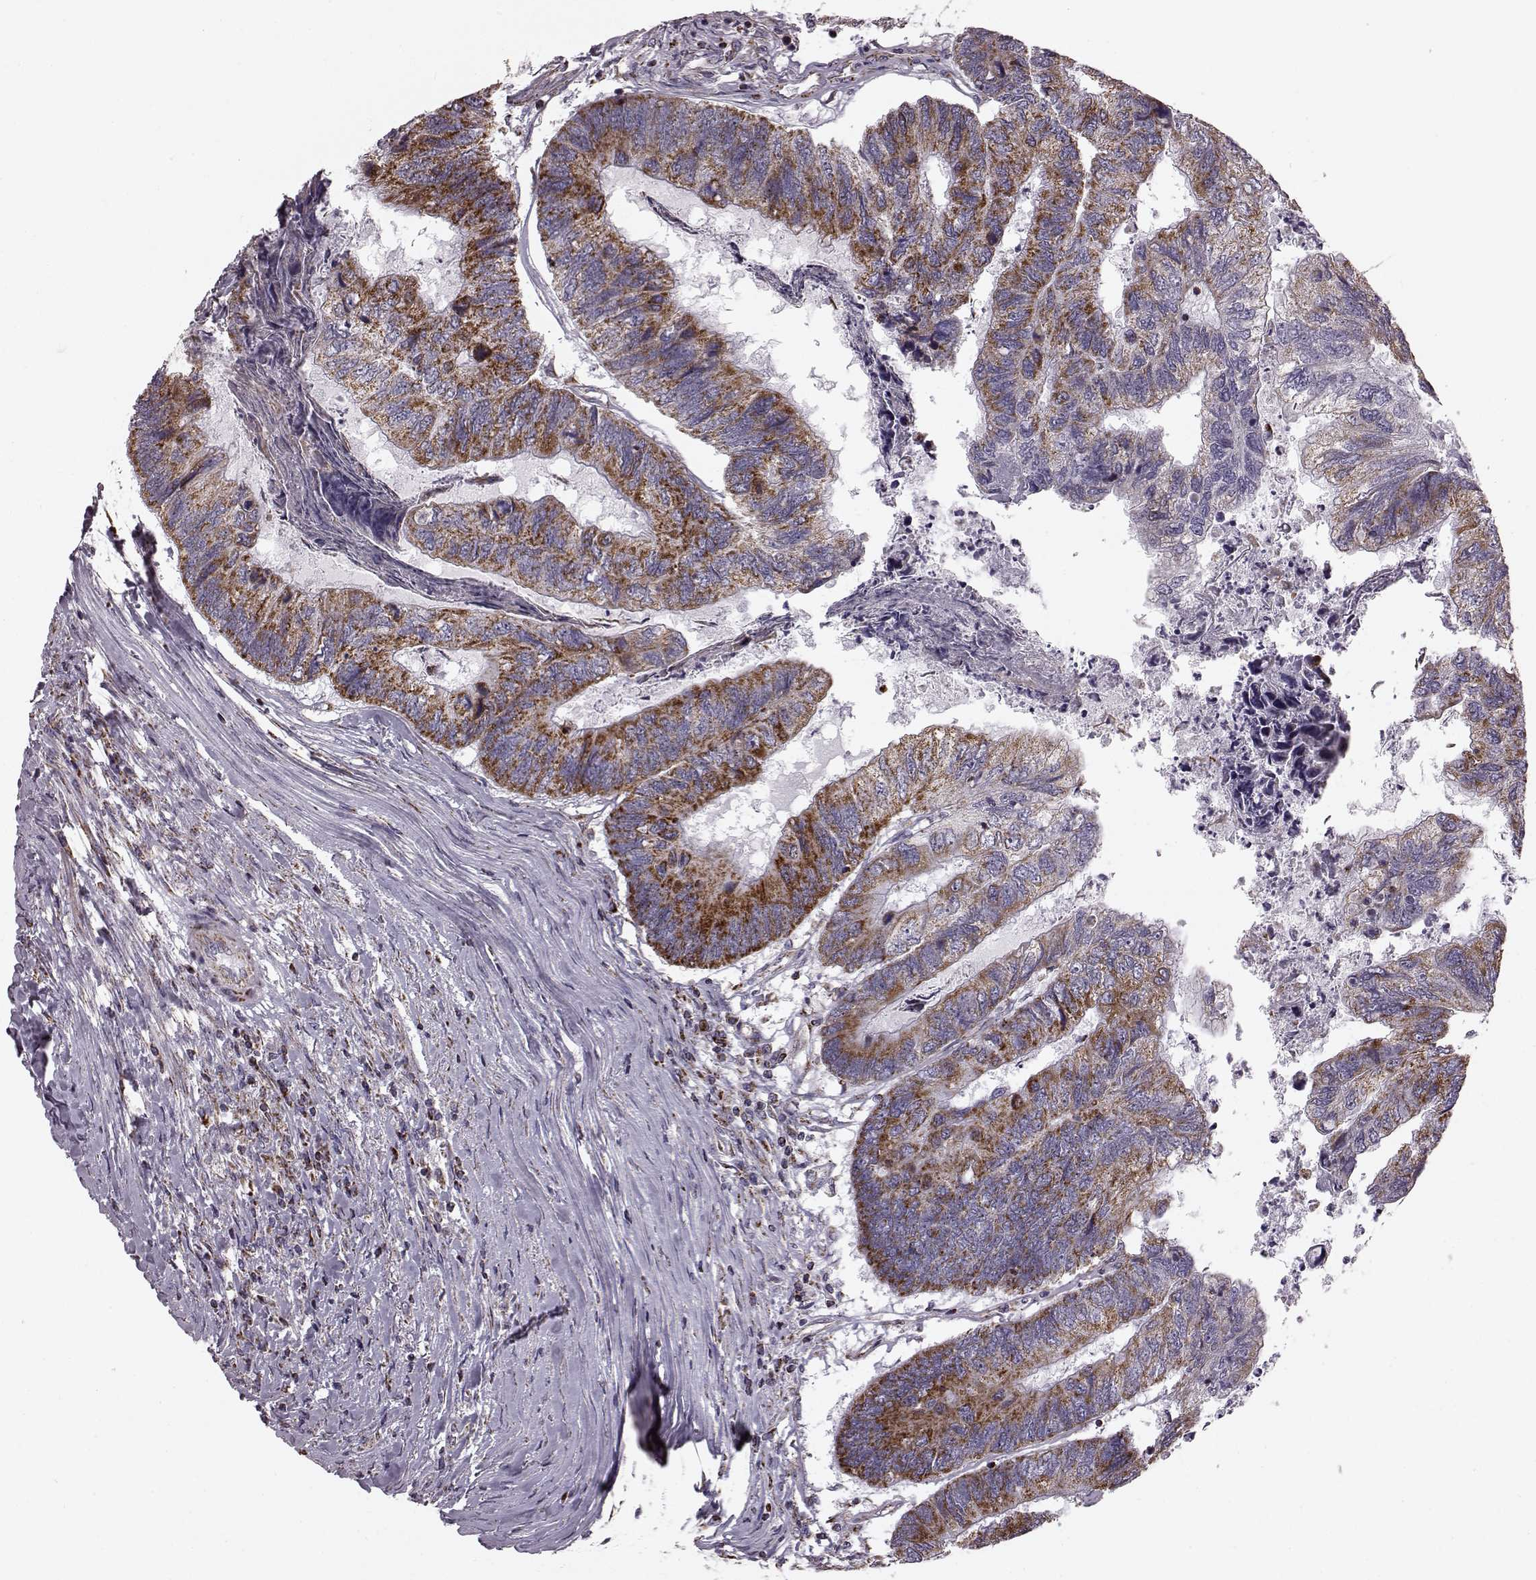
{"staining": {"intensity": "strong", "quantity": ">75%", "location": "cytoplasmic/membranous"}, "tissue": "colorectal cancer", "cell_type": "Tumor cells", "image_type": "cancer", "snomed": [{"axis": "morphology", "description": "Adenocarcinoma, NOS"}, {"axis": "topography", "description": "Colon"}], "caption": "The immunohistochemical stain highlights strong cytoplasmic/membranous expression in tumor cells of colorectal cancer (adenocarcinoma) tissue.", "gene": "ATP5MF", "patient": {"sex": "female", "age": 67}}